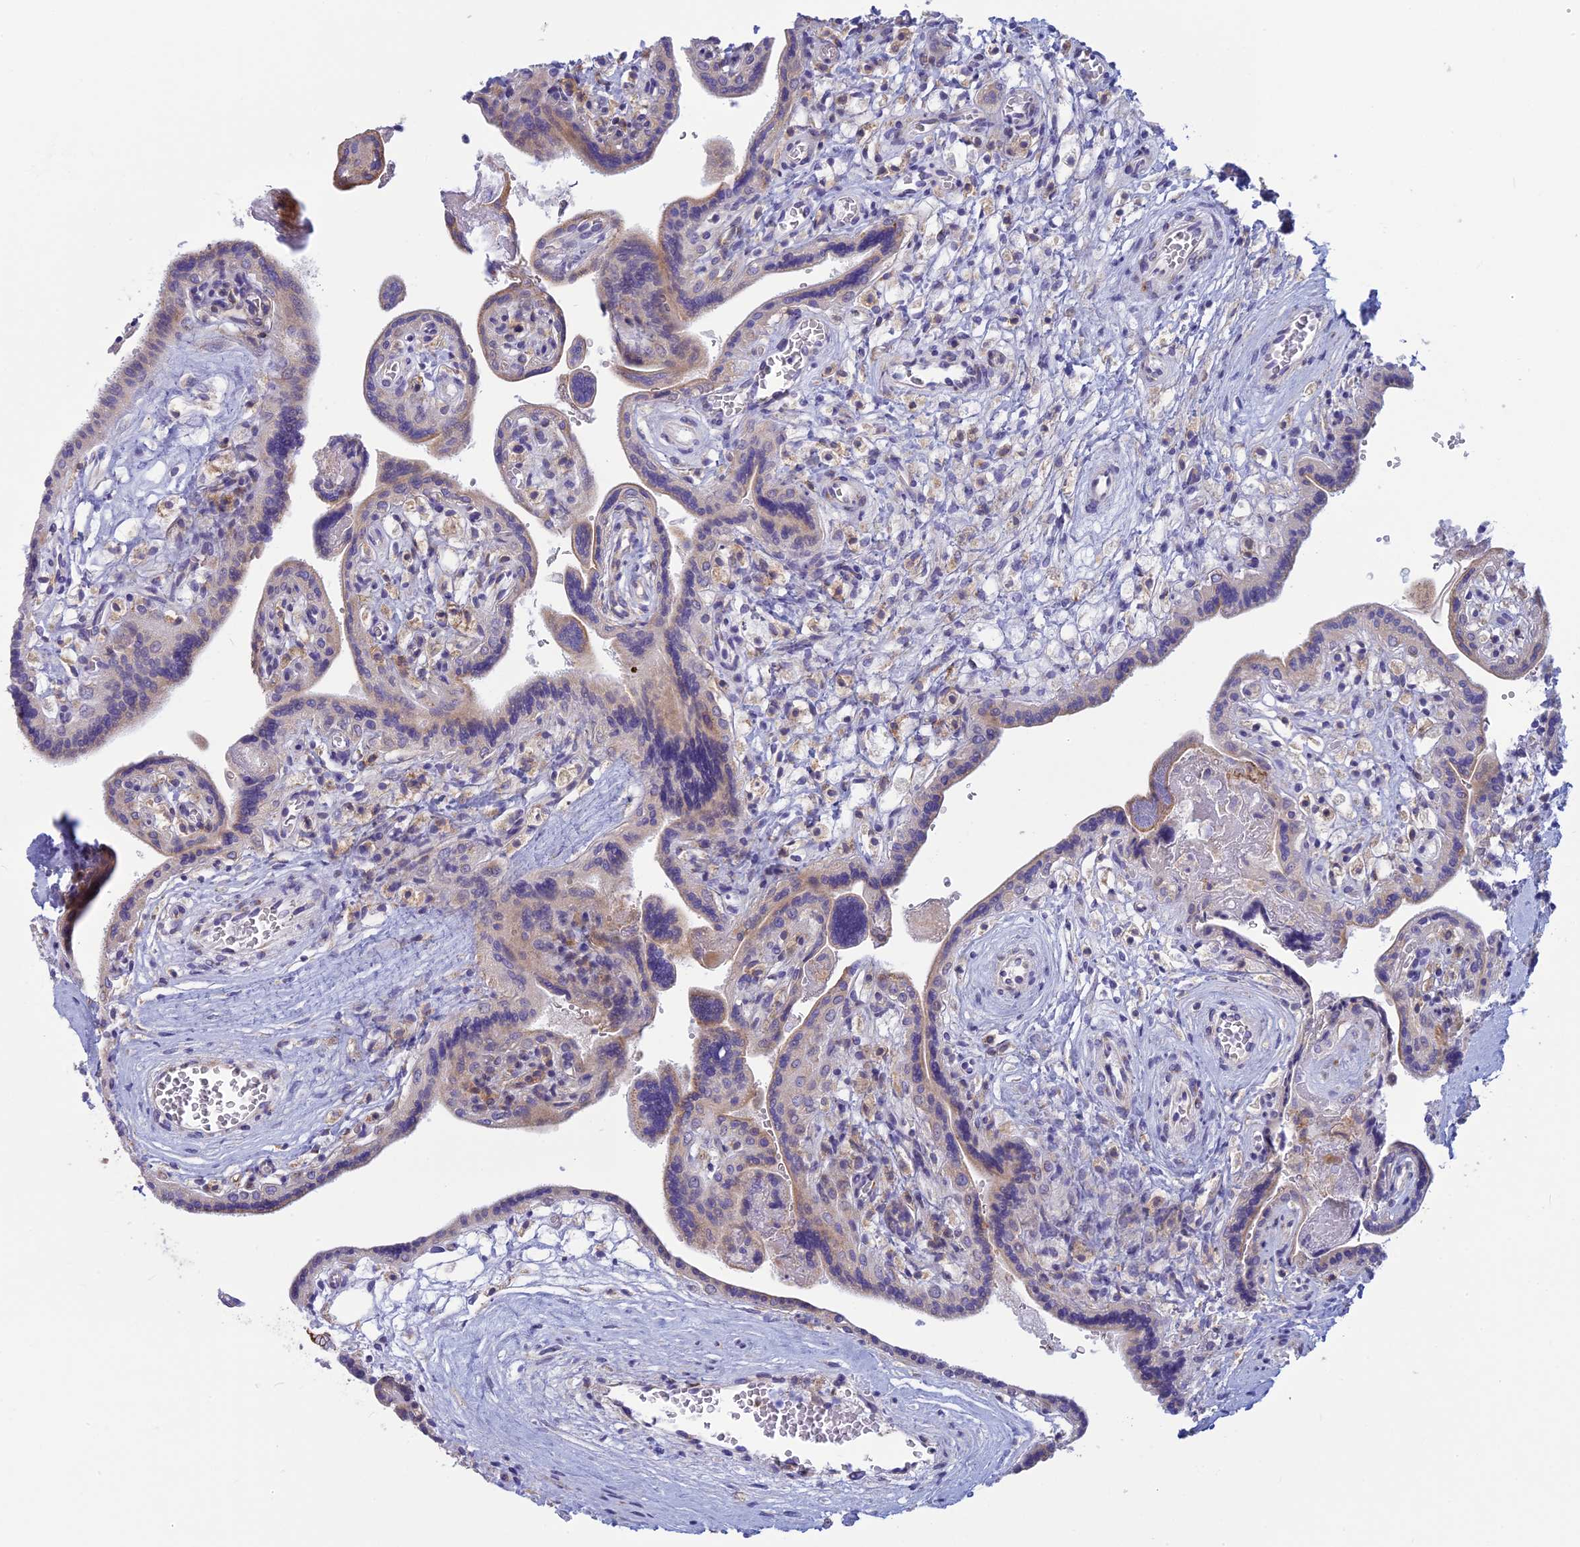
{"staining": {"intensity": "strong", "quantity": "25%-75%", "location": "cytoplasmic/membranous"}, "tissue": "placenta", "cell_type": "Trophoblastic cells", "image_type": "normal", "snomed": [{"axis": "morphology", "description": "Normal tissue, NOS"}, {"axis": "topography", "description": "Placenta"}], "caption": "Protein expression analysis of normal placenta displays strong cytoplasmic/membranous positivity in about 25%-75% of trophoblastic cells.", "gene": "CLINT1", "patient": {"sex": "female", "age": 37}}